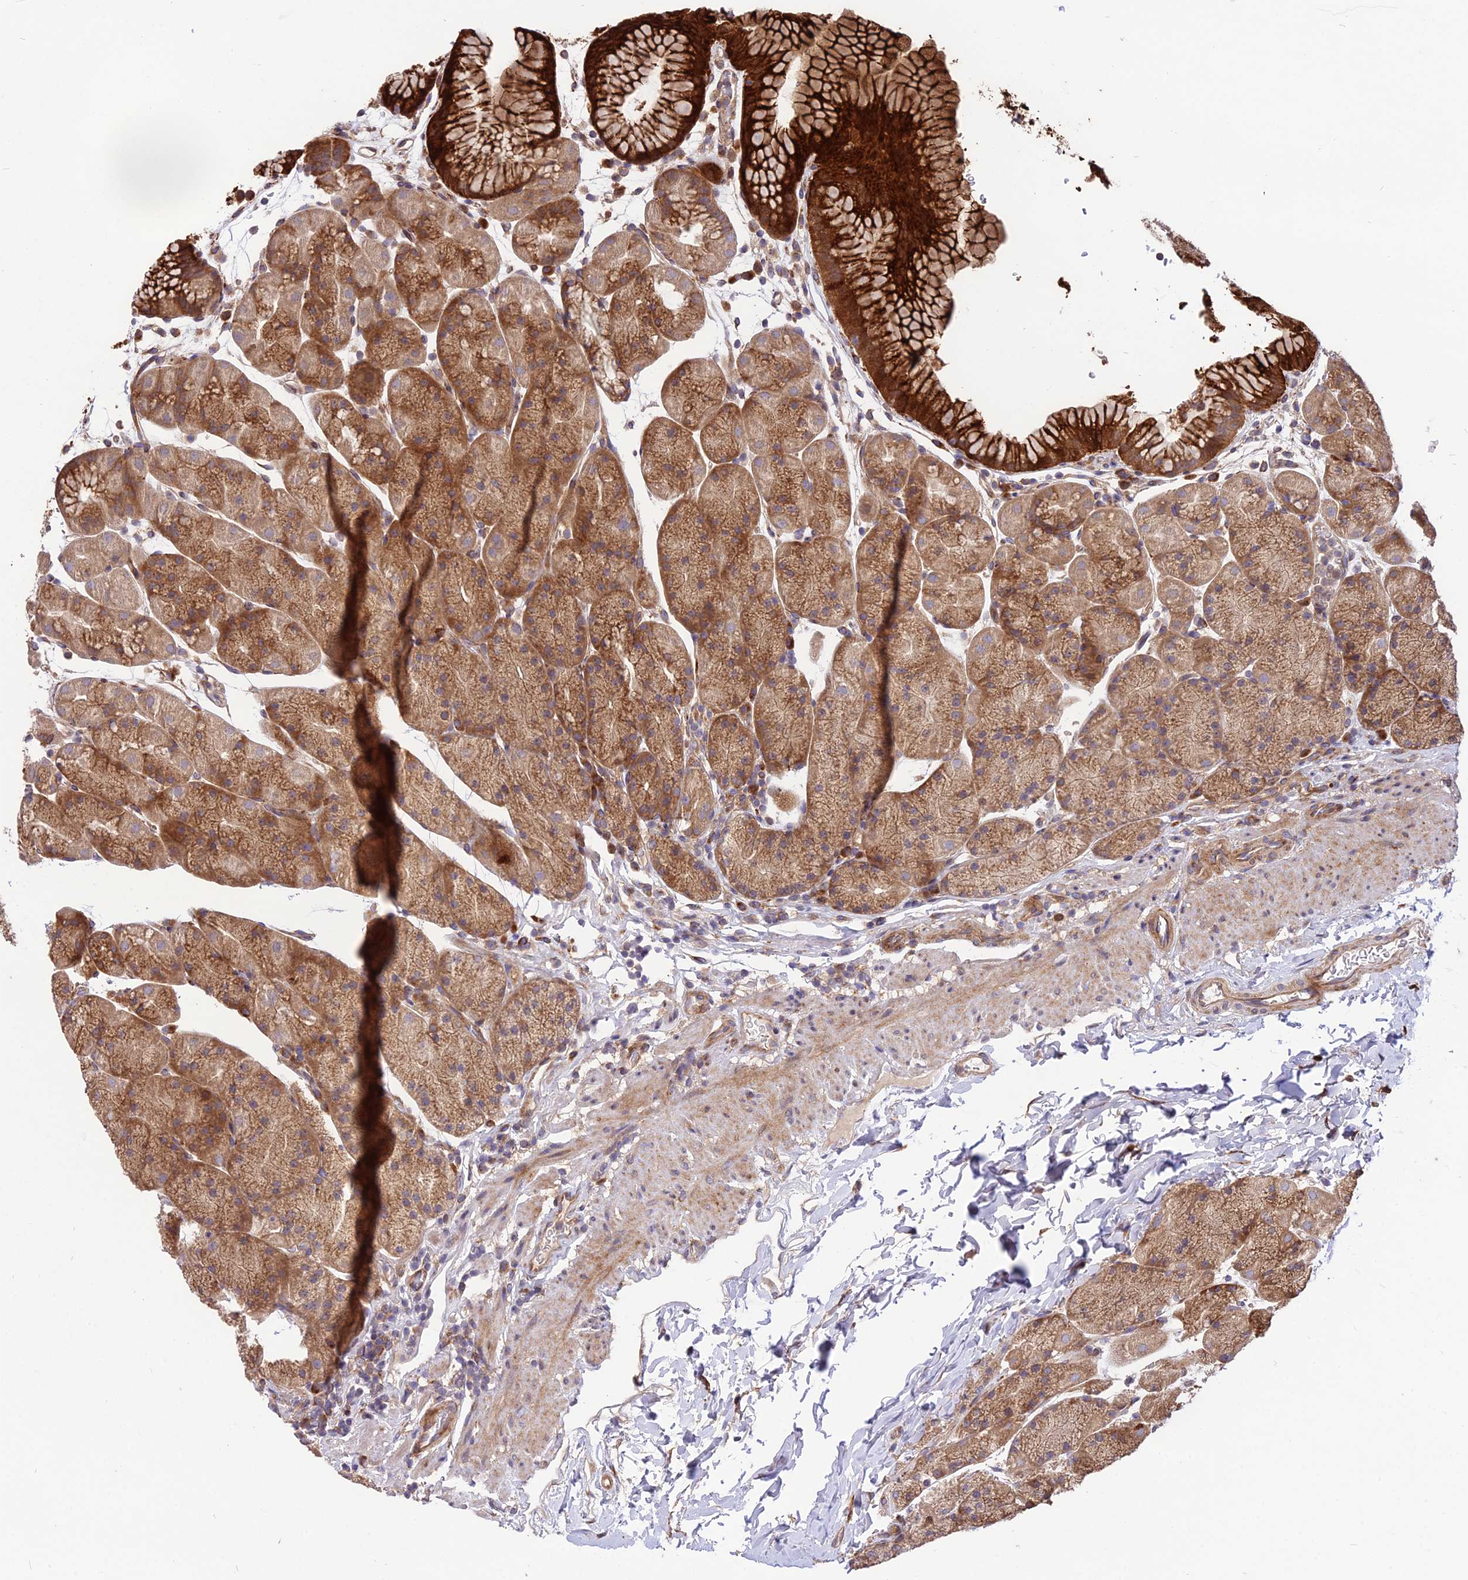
{"staining": {"intensity": "strong", "quantity": ">75%", "location": "cytoplasmic/membranous"}, "tissue": "stomach", "cell_type": "Glandular cells", "image_type": "normal", "snomed": [{"axis": "morphology", "description": "Normal tissue, NOS"}, {"axis": "topography", "description": "Stomach, upper"}, {"axis": "topography", "description": "Stomach, lower"}], "caption": "A histopathology image of stomach stained for a protein displays strong cytoplasmic/membranous brown staining in glandular cells.", "gene": "ROCK1", "patient": {"sex": "male", "age": 67}}